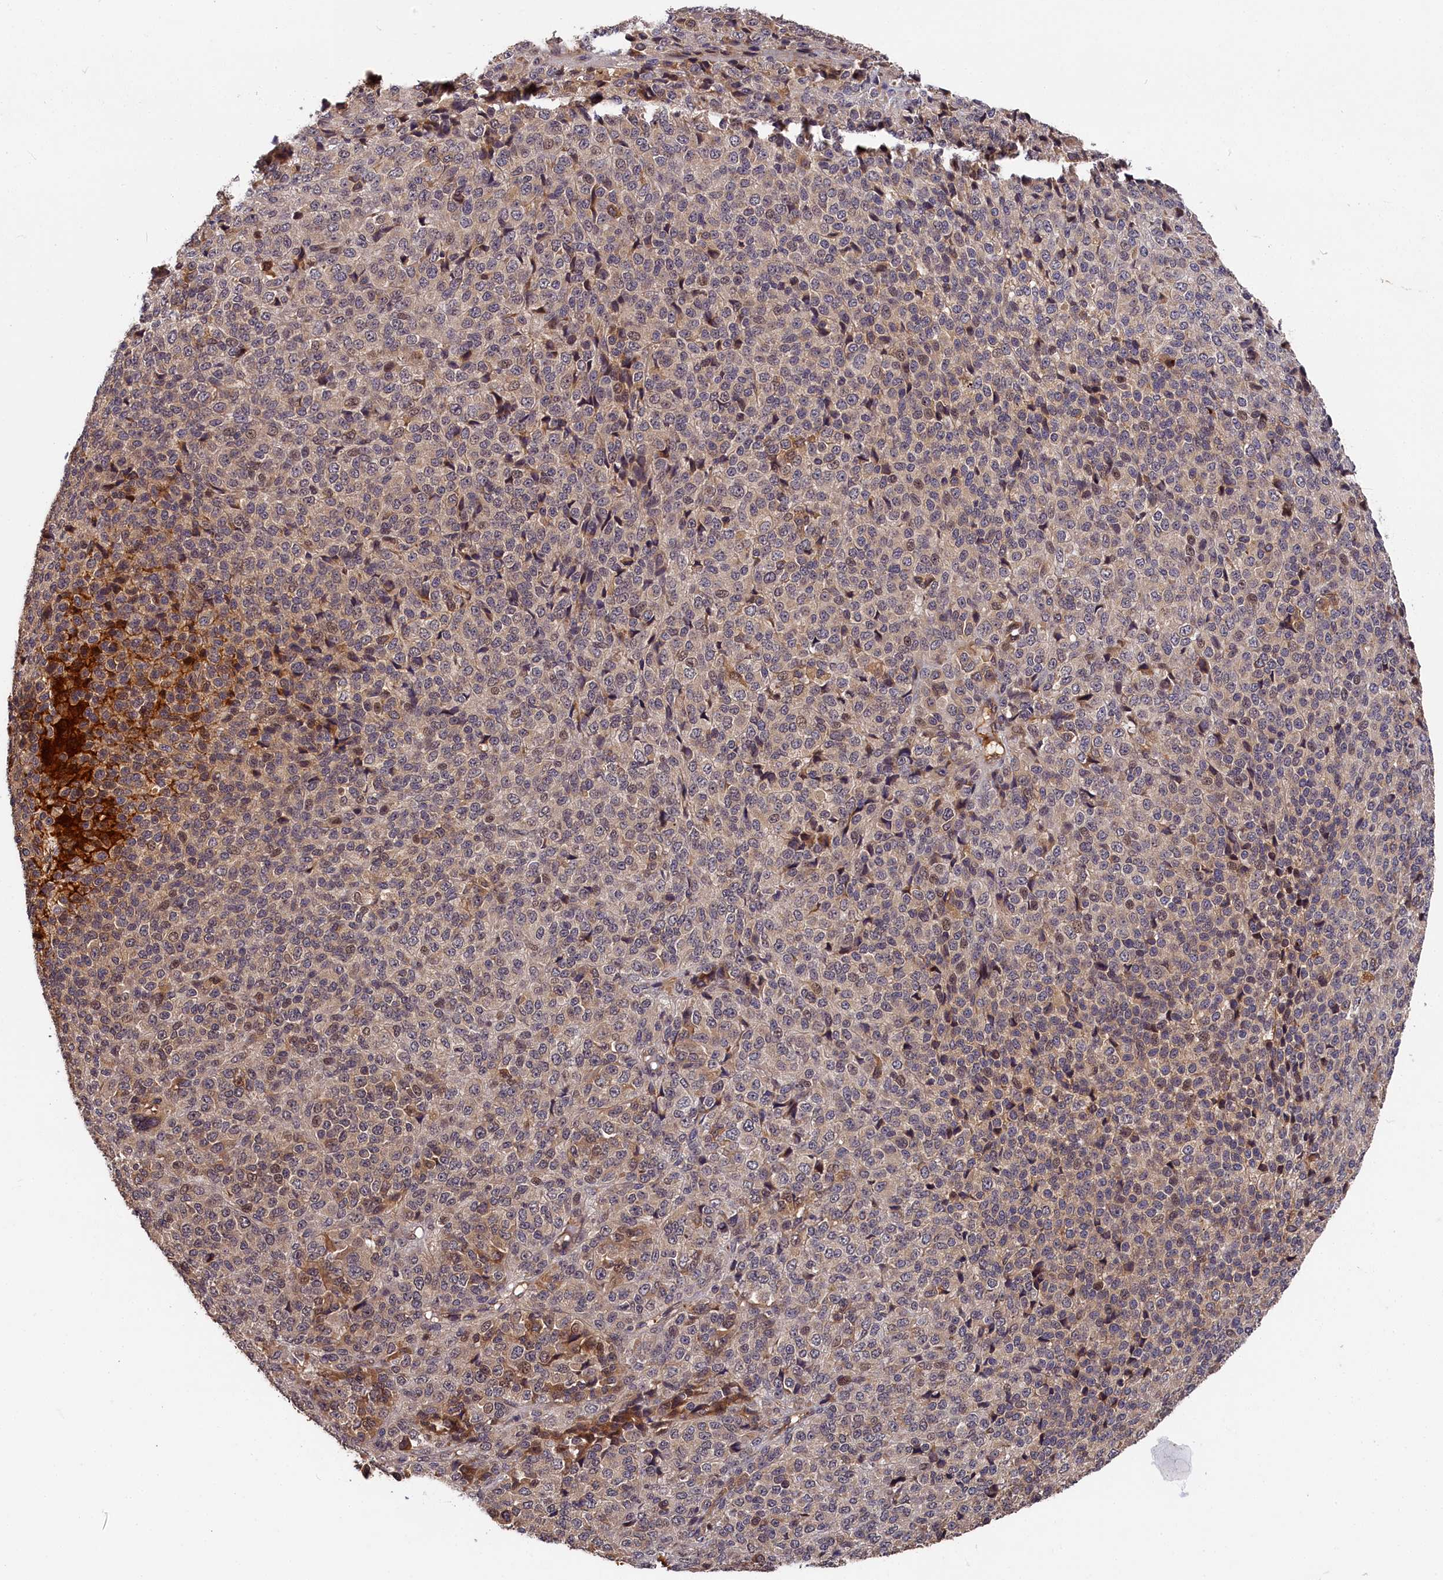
{"staining": {"intensity": "weak", "quantity": "<25%", "location": "cytoplasmic/membranous"}, "tissue": "melanoma", "cell_type": "Tumor cells", "image_type": "cancer", "snomed": [{"axis": "morphology", "description": "Malignant melanoma, Metastatic site"}, {"axis": "topography", "description": "Brain"}], "caption": "Histopathology image shows no protein positivity in tumor cells of melanoma tissue.", "gene": "ITIH1", "patient": {"sex": "female", "age": 56}}